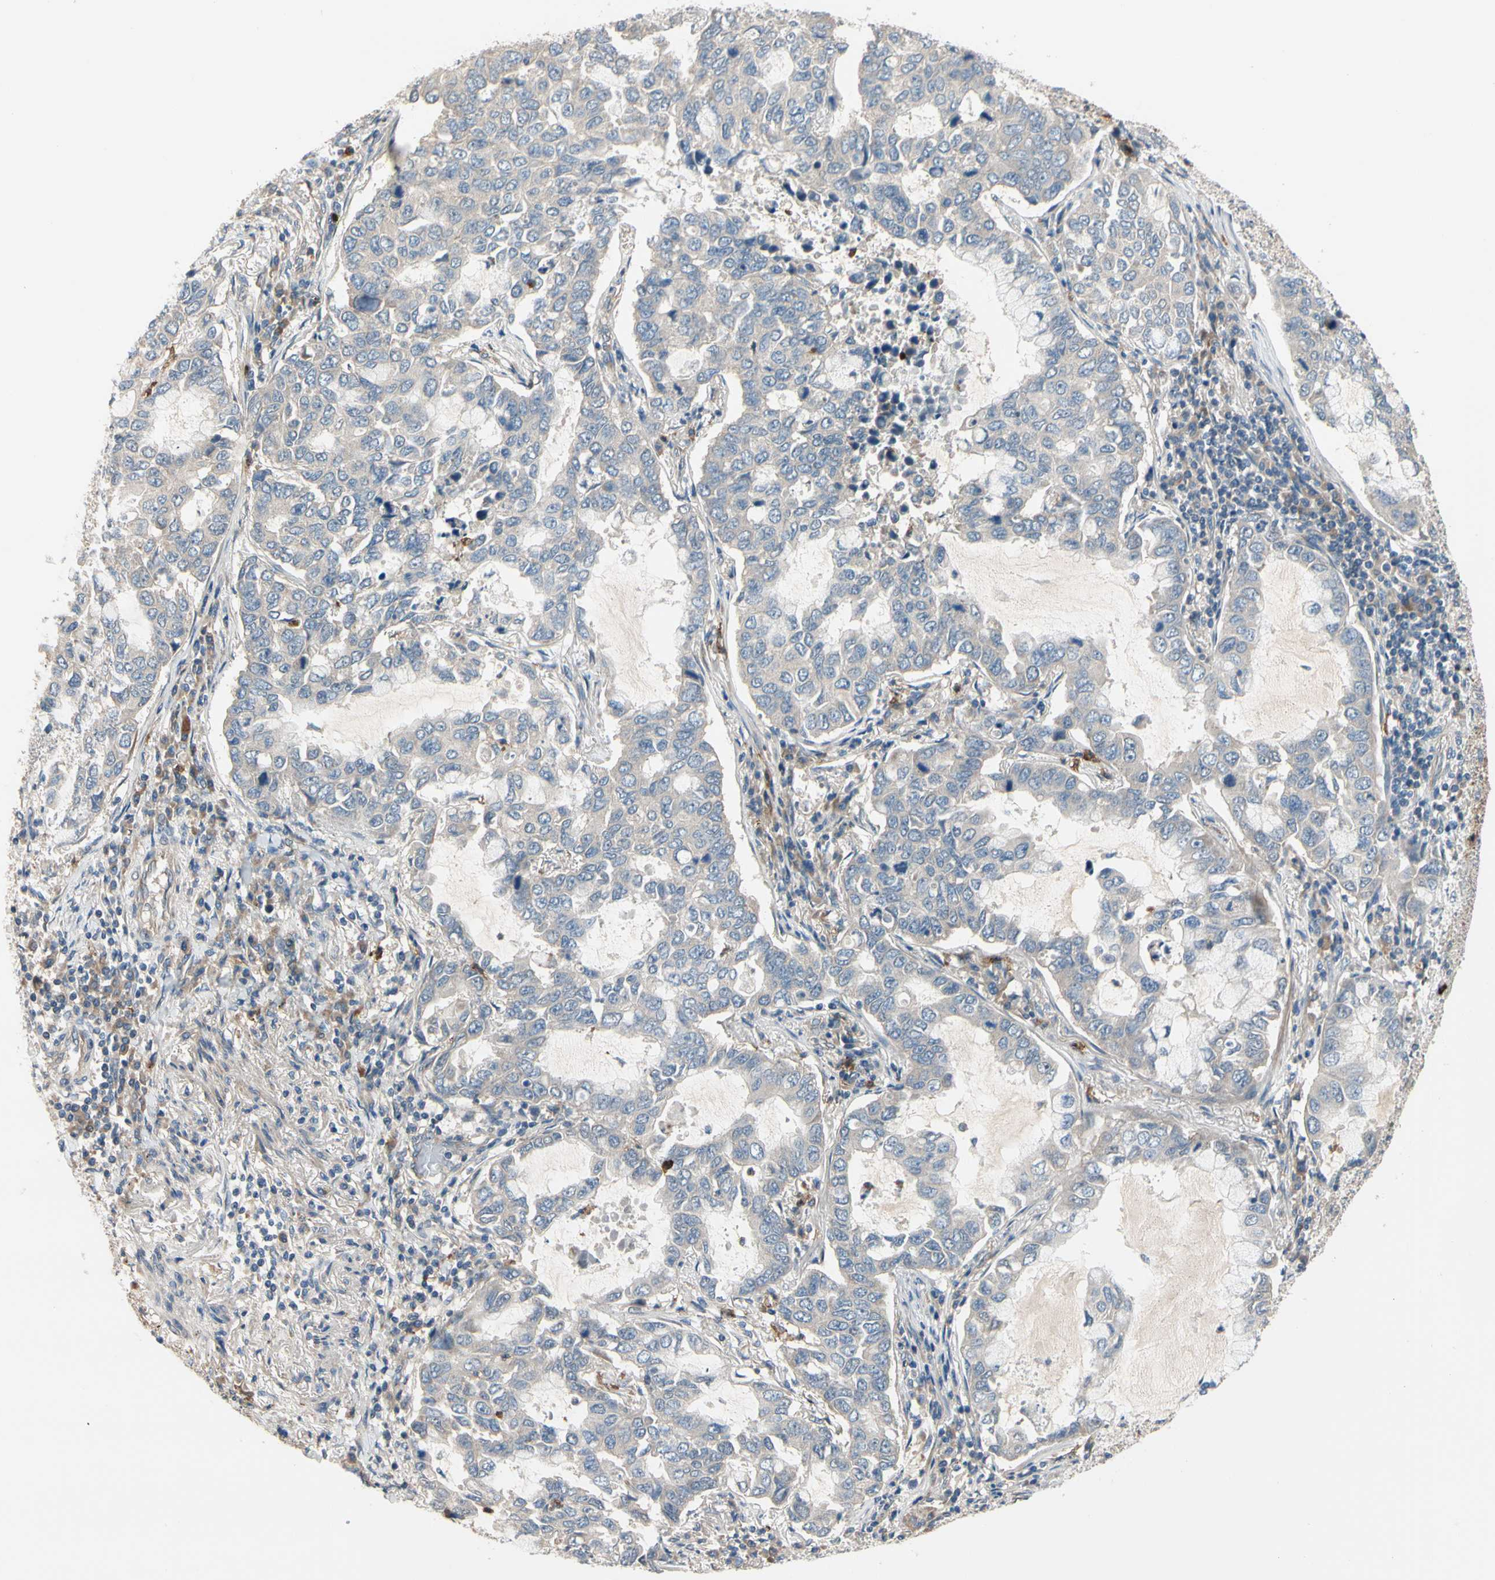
{"staining": {"intensity": "moderate", "quantity": "<25%", "location": "cytoplasmic/membranous"}, "tissue": "lung cancer", "cell_type": "Tumor cells", "image_type": "cancer", "snomed": [{"axis": "morphology", "description": "Adenocarcinoma, NOS"}, {"axis": "topography", "description": "Lung"}], "caption": "Protein staining of lung cancer tissue displays moderate cytoplasmic/membranous positivity in approximately <25% of tumor cells.", "gene": "SIGLEC5", "patient": {"sex": "male", "age": 64}}